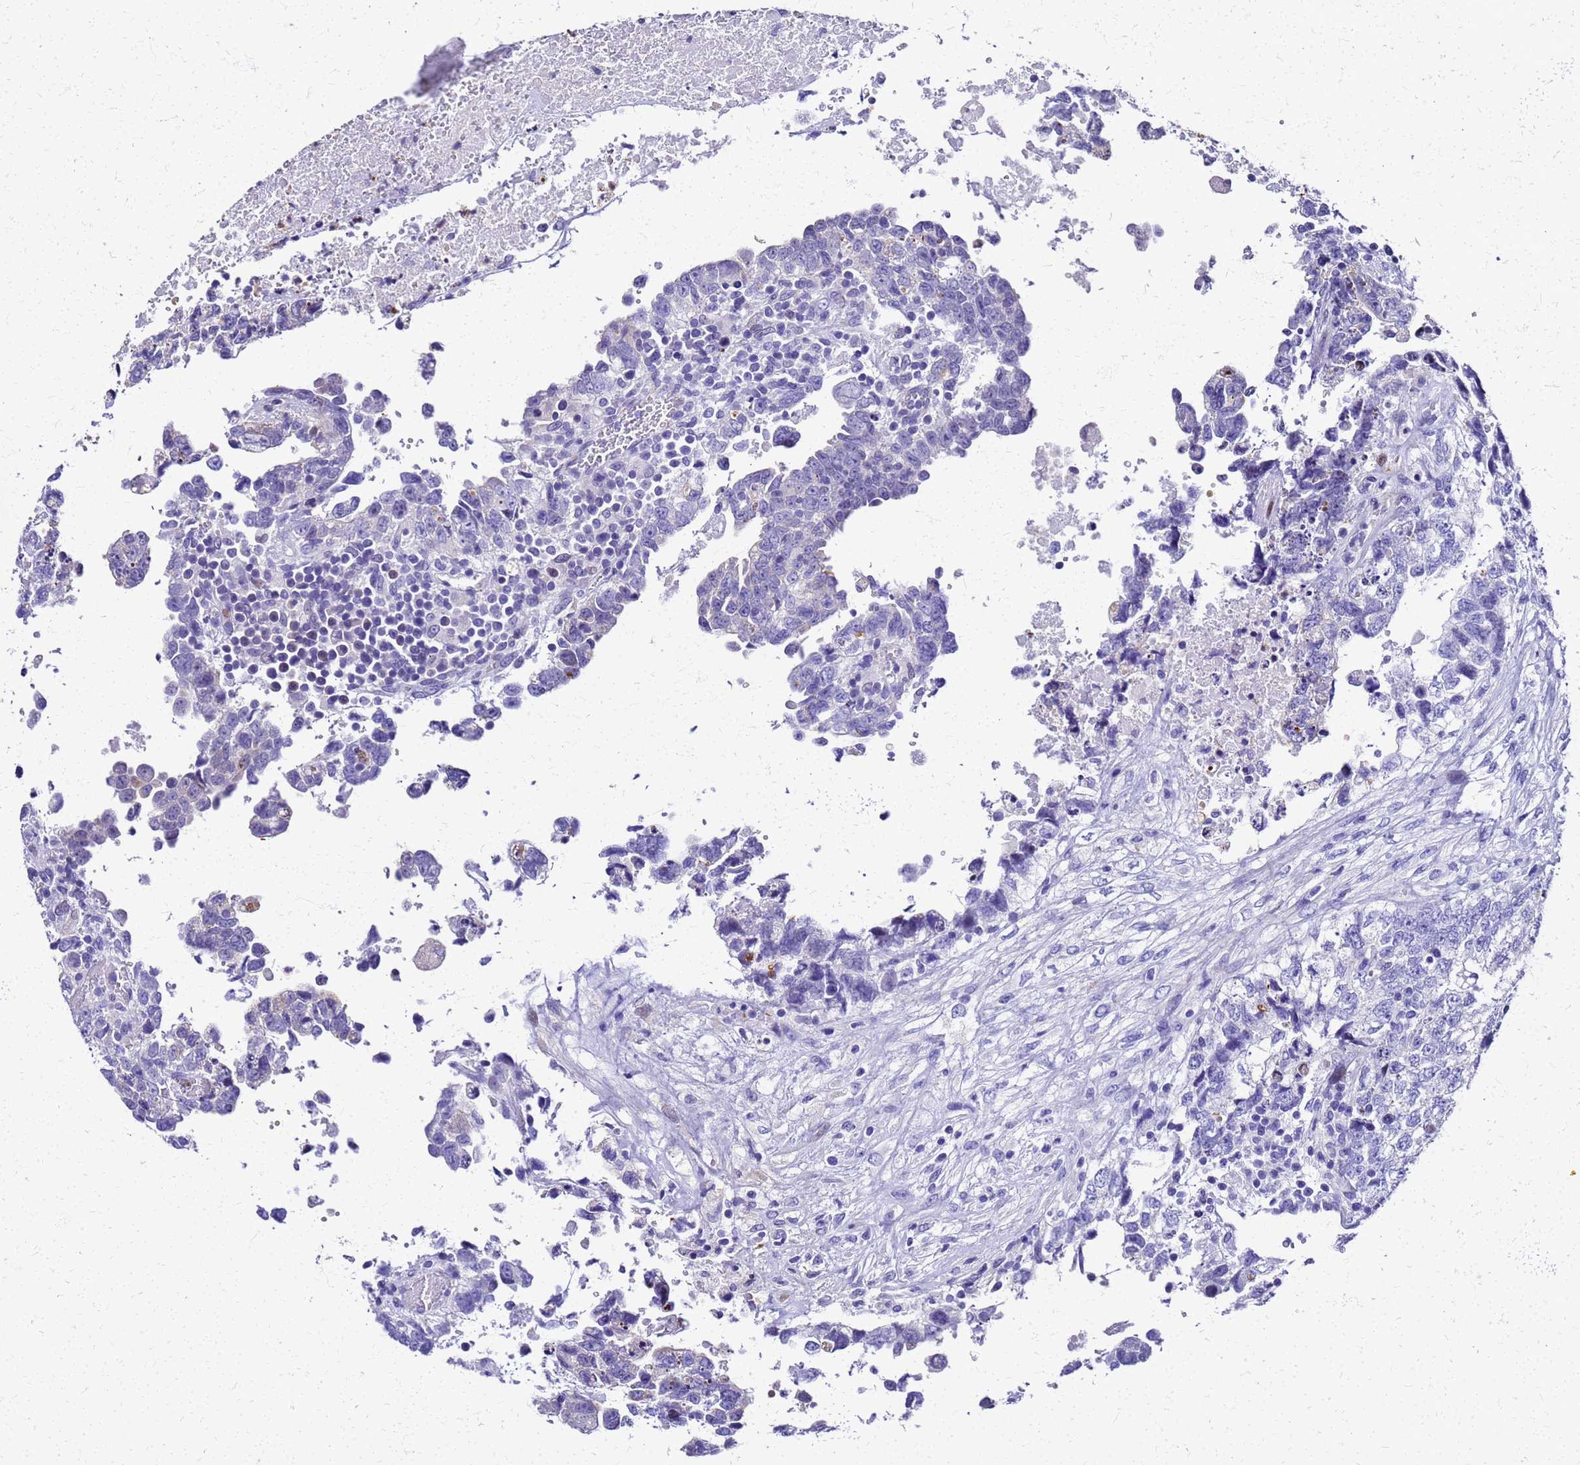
{"staining": {"intensity": "negative", "quantity": "none", "location": "none"}, "tissue": "testis cancer", "cell_type": "Tumor cells", "image_type": "cancer", "snomed": [{"axis": "morphology", "description": "Carcinoma, Embryonal, NOS"}, {"axis": "topography", "description": "Testis"}], "caption": "DAB (3,3'-diaminobenzidine) immunohistochemical staining of human testis embryonal carcinoma shows no significant expression in tumor cells.", "gene": "SMIM21", "patient": {"sex": "male", "age": 37}}